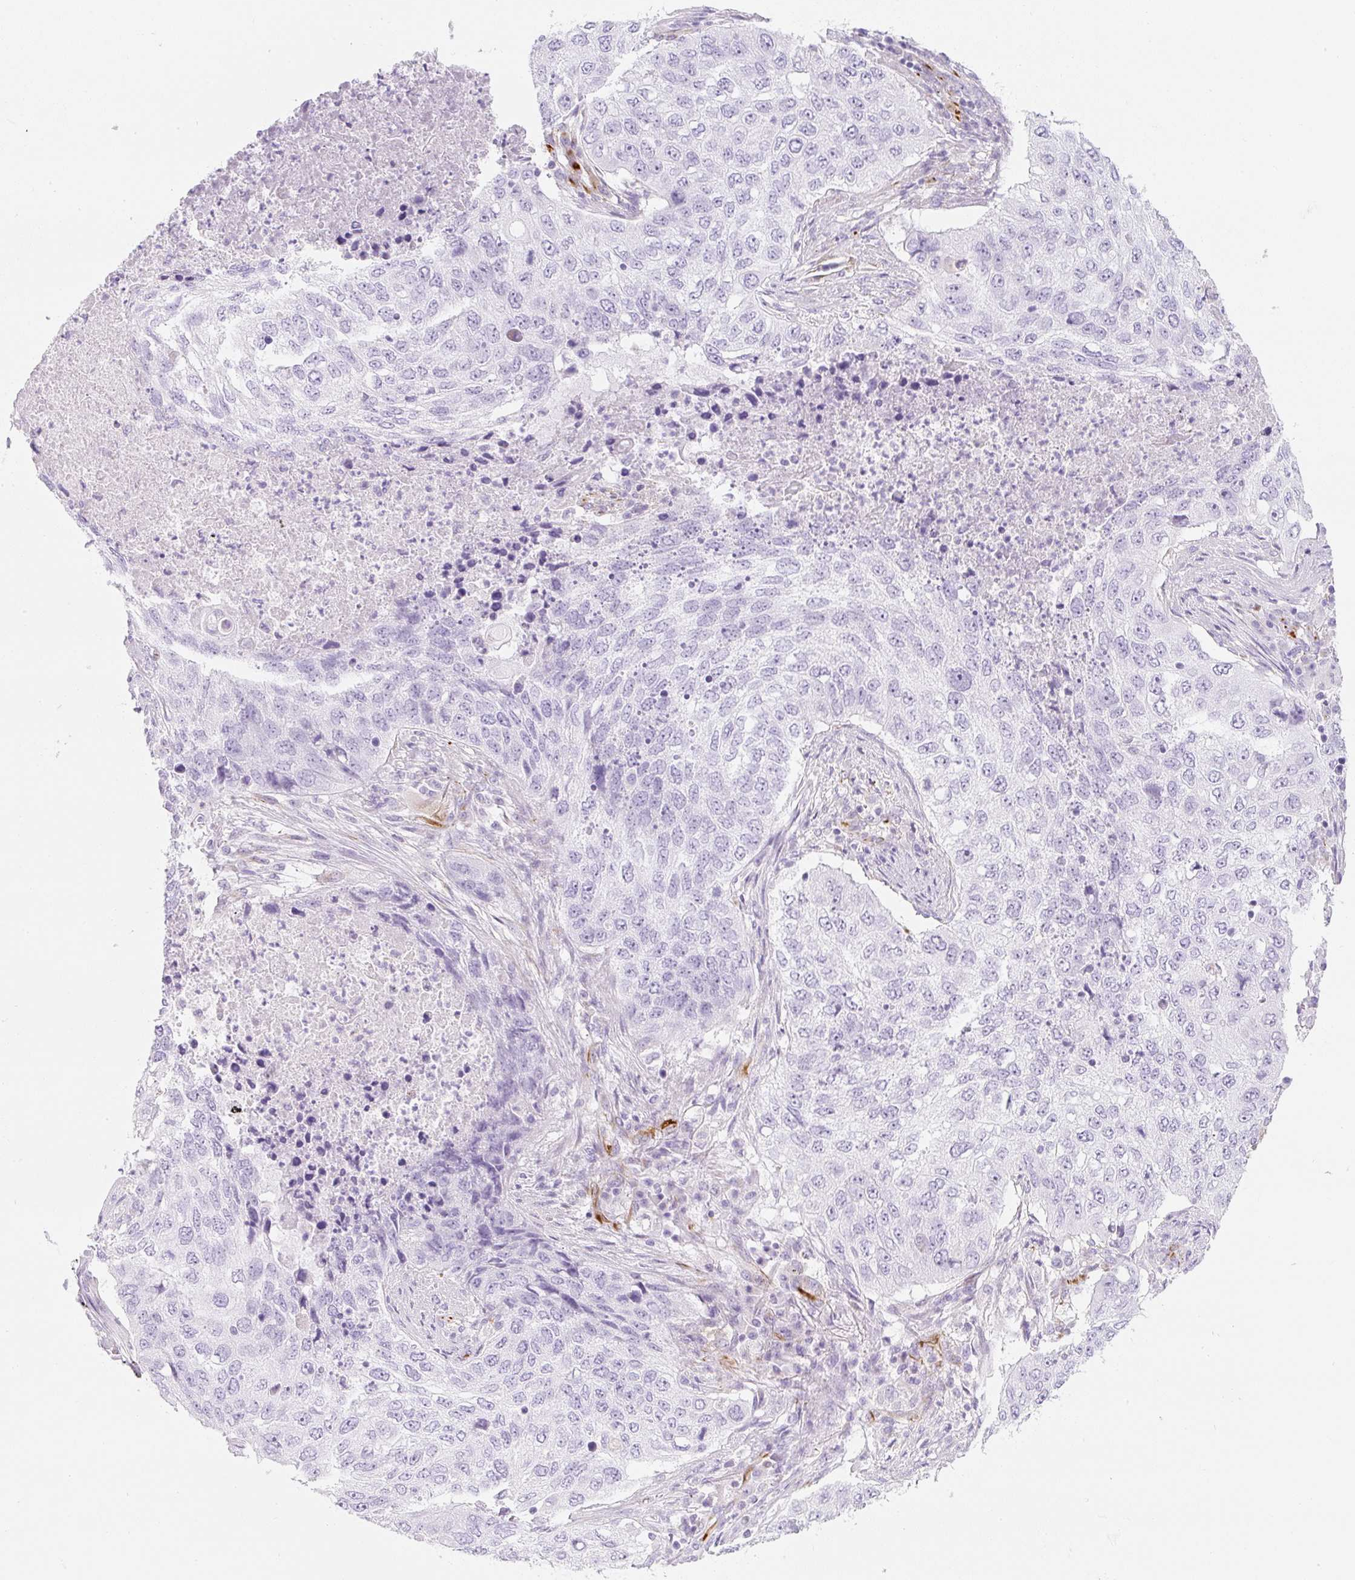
{"staining": {"intensity": "negative", "quantity": "none", "location": "none"}, "tissue": "lung cancer", "cell_type": "Tumor cells", "image_type": "cancer", "snomed": [{"axis": "morphology", "description": "Squamous cell carcinoma, NOS"}, {"axis": "topography", "description": "Lung"}], "caption": "IHC of human lung cancer shows no staining in tumor cells.", "gene": "ZNF689", "patient": {"sex": "female", "age": 63}}